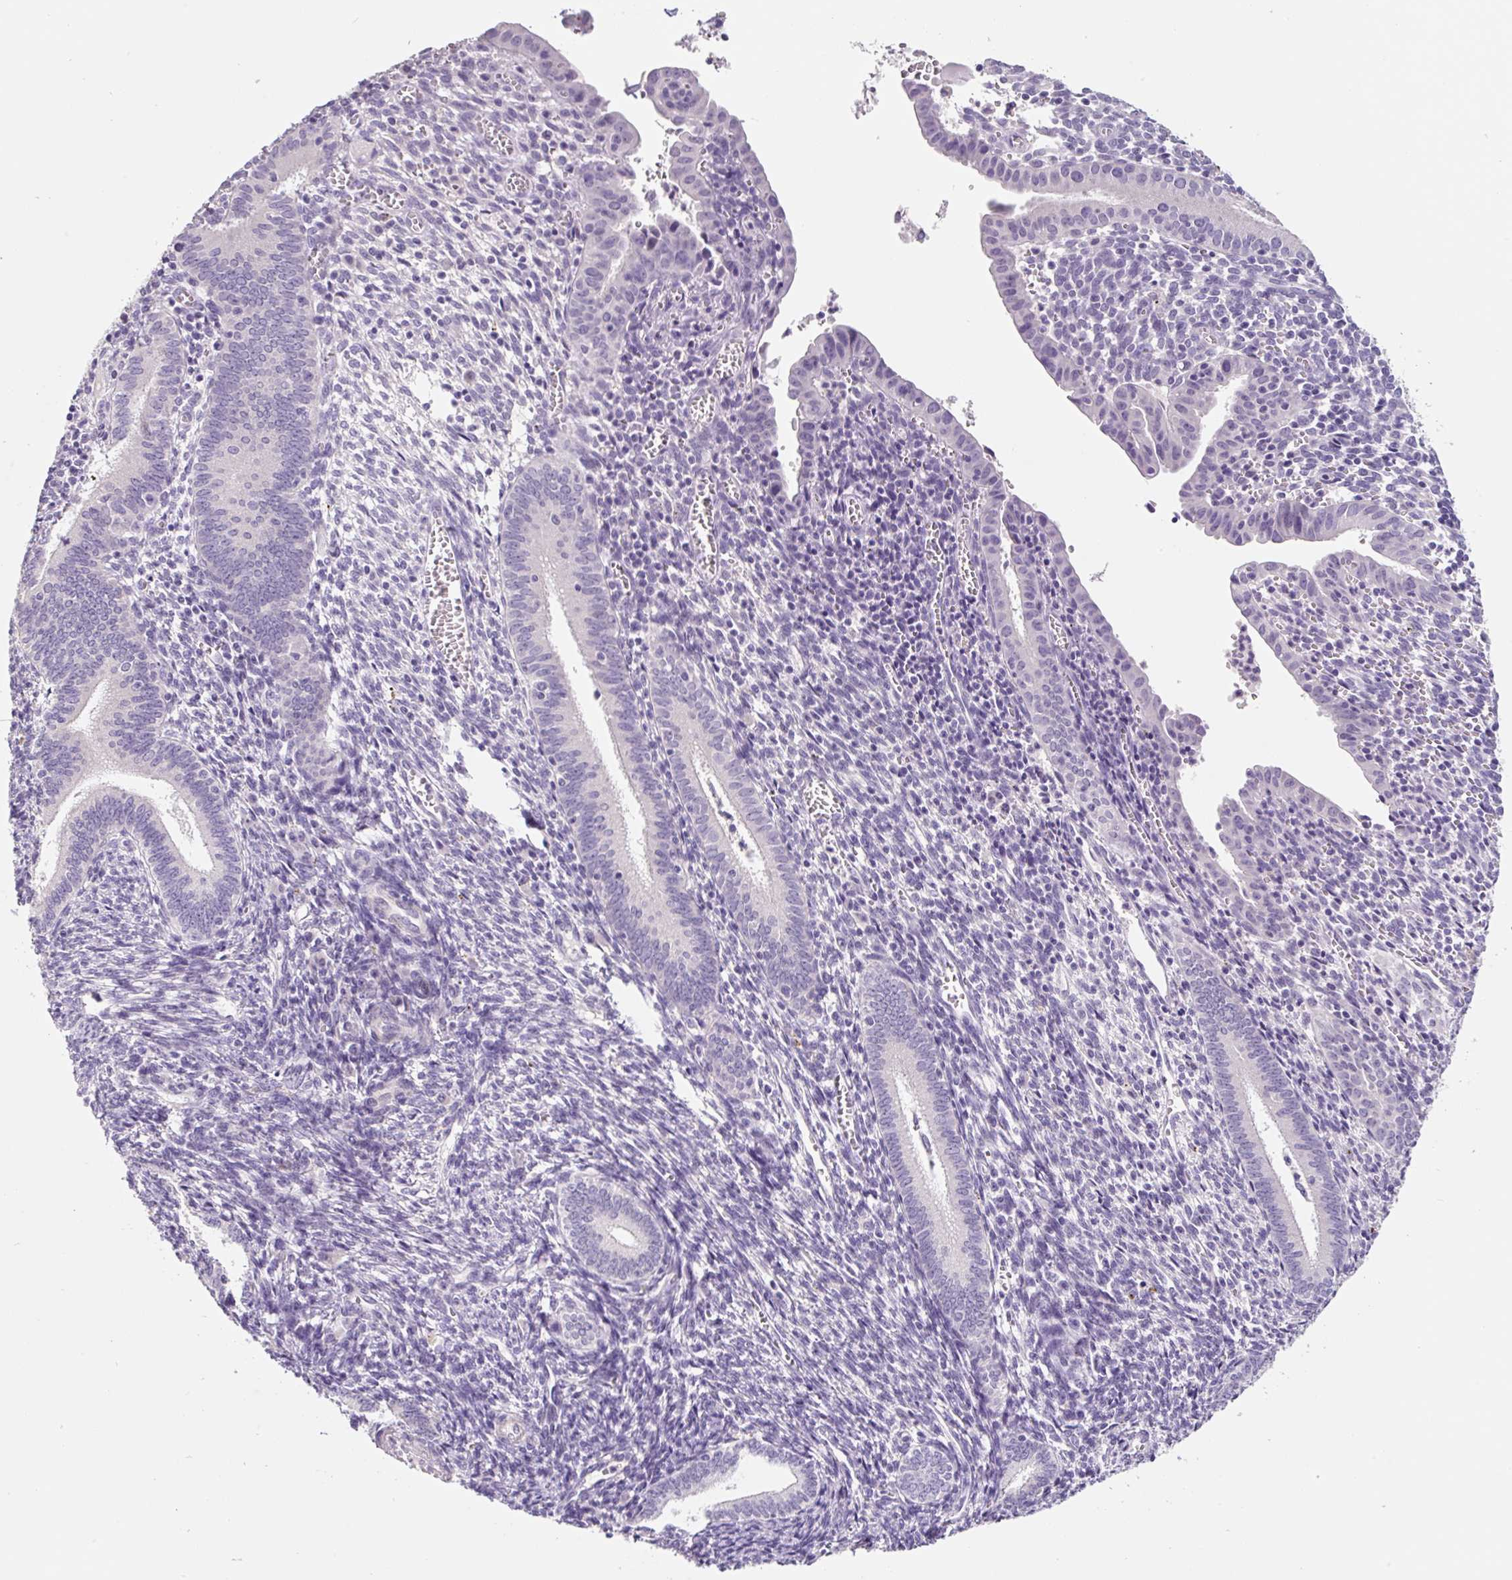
{"staining": {"intensity": "negative", "quantity": "none", "location": "none"}, "tissue": "endometrium", "cell_type": "Cells in endometrial stroma", "image_type": "normal", "snomed": [{"axis": "morphology", "description": "Normal tissue, NOS"}, {"axis": "topography", "description": "Endometrium"}], "caption": "Cells in endometrial stroma are negative for protein expression in benign human endometrium.", "gene": "SYP", "patient": {"sex": "female", "age": 41}}